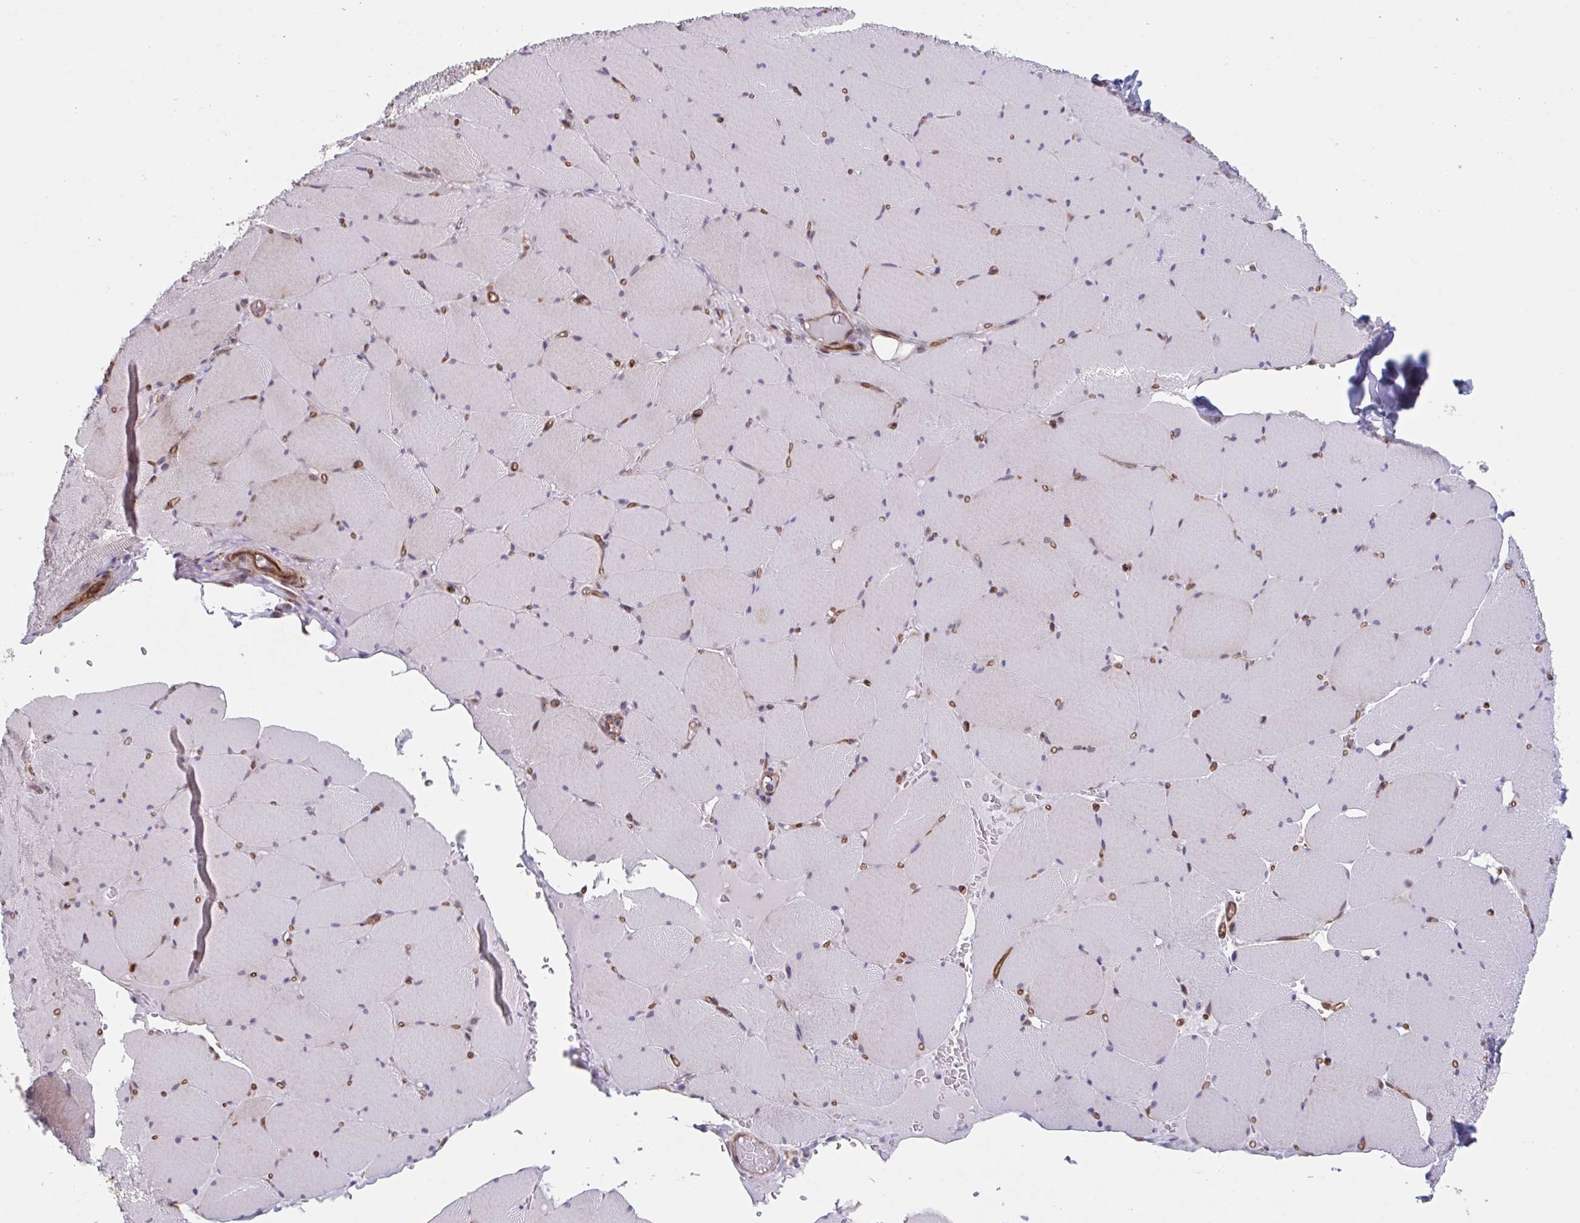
{"staining": {"intensity": "negative", "quantity": "none", "location": "none"}, "tissue": "skeletal muscle", "cell_type": "Myocytes", "image_type": "normal", "snomed": [{"axis": "morphology", "description": "Normal tissue, NOS"}, {"axis": "topography", "description": "Skeletal muscle"}, {"axis": "topography", "description": "Head-Neck"}], "caption": "Human skeletal muscle stained for a protein using immunohistochemistry displays no expression in myocytes.", "gene": "TNFSF10", "patient": {"sex": "male", "age": 66}}